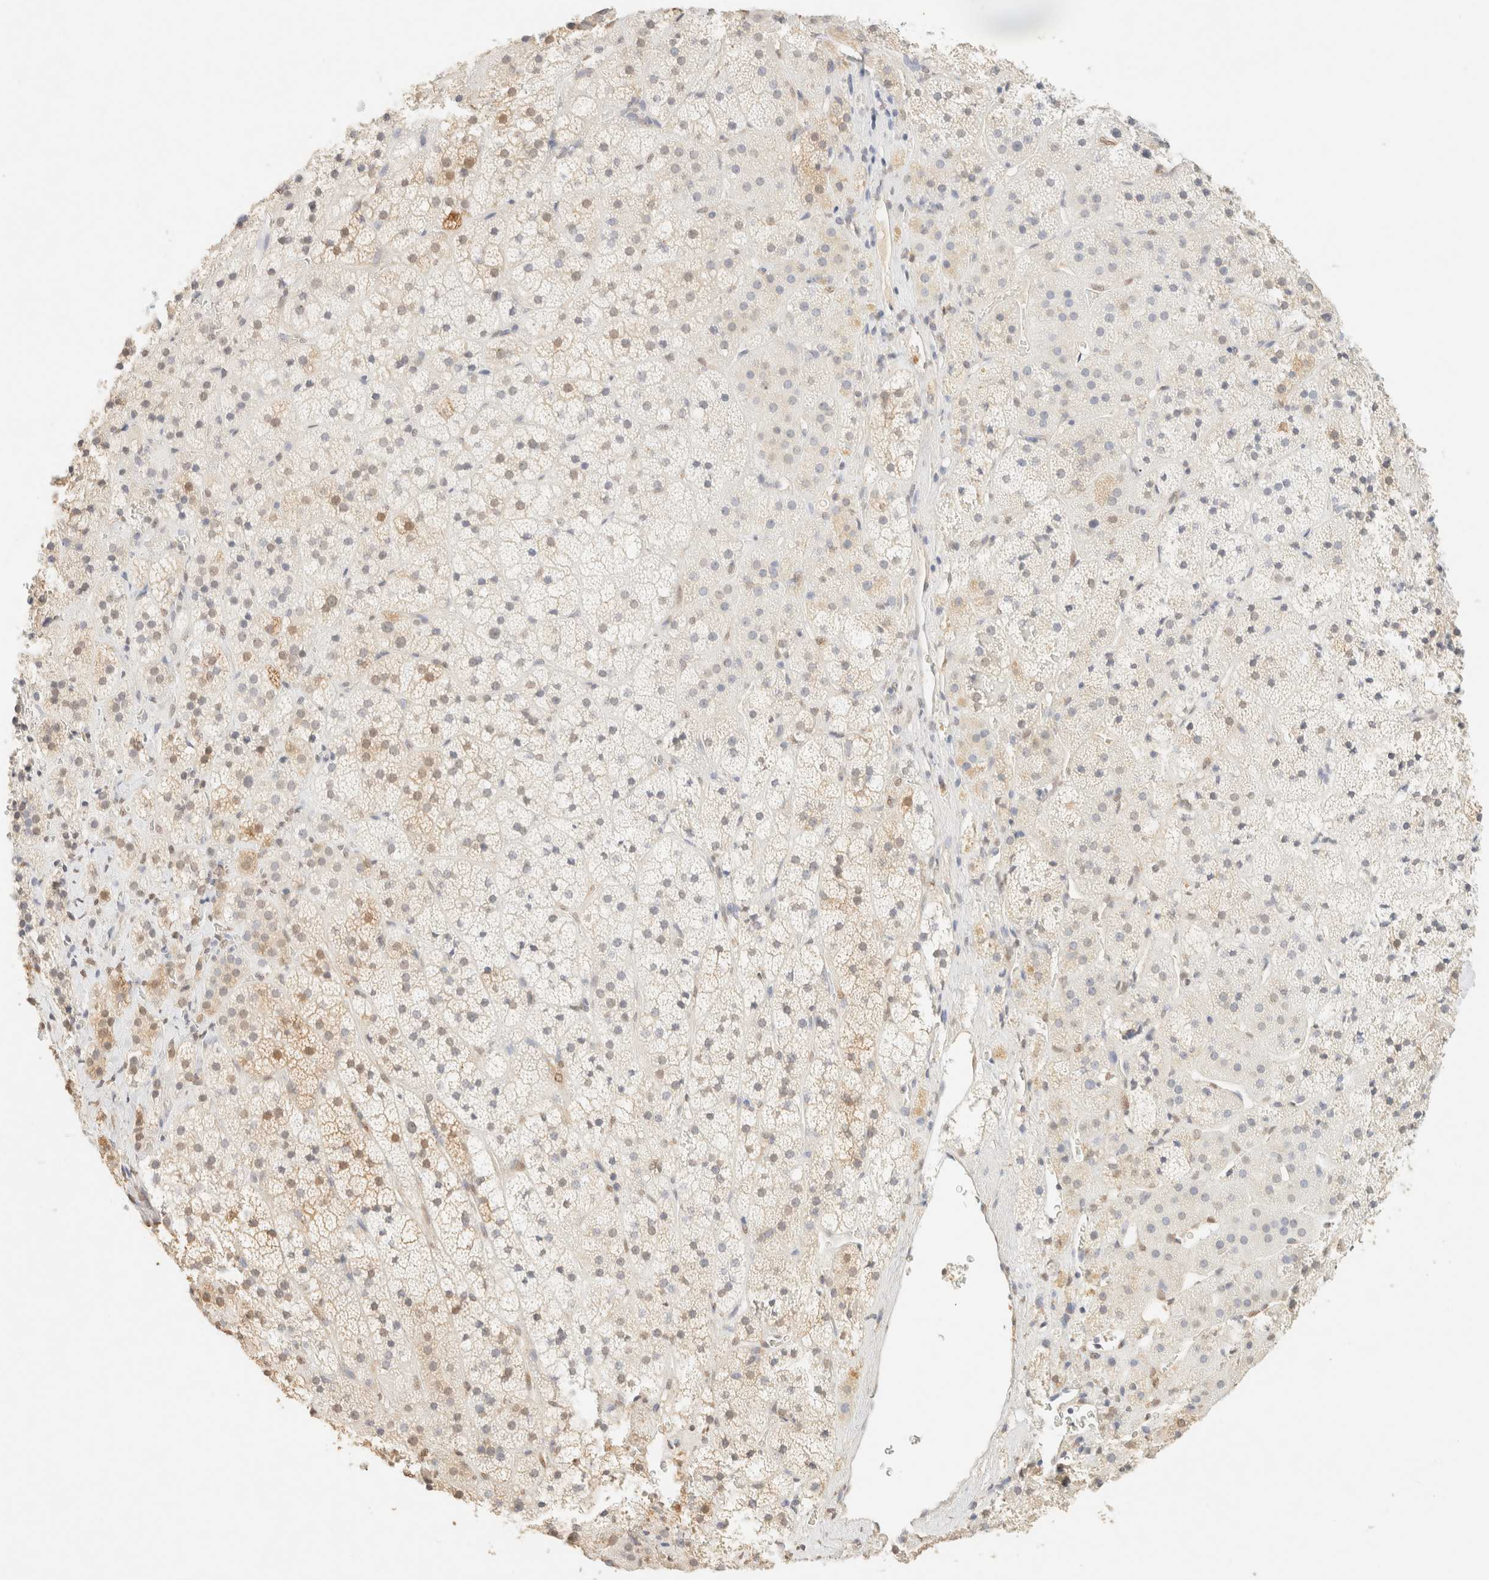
{"staining": {"intensity": "weak", "quantity": ">75%", "location": "cytoplasmic/membranous,nuclear"}, "tissue": "adrenal gland", "cell_type": "Glandular cells", "image_type": "normal", "snomed": [{"axis": "morphology", "description": "Normal tissue, NOS"}, {"axis": "topography", "description": "Adrenal gland"}], "caption": "Adrenal gland stained for a protein exhibits weak cytoplasmic/membranous,nuclear positivity in glandular cells.", "gene": "S100A13", "patient": {"sex": "female", "age": 44}}